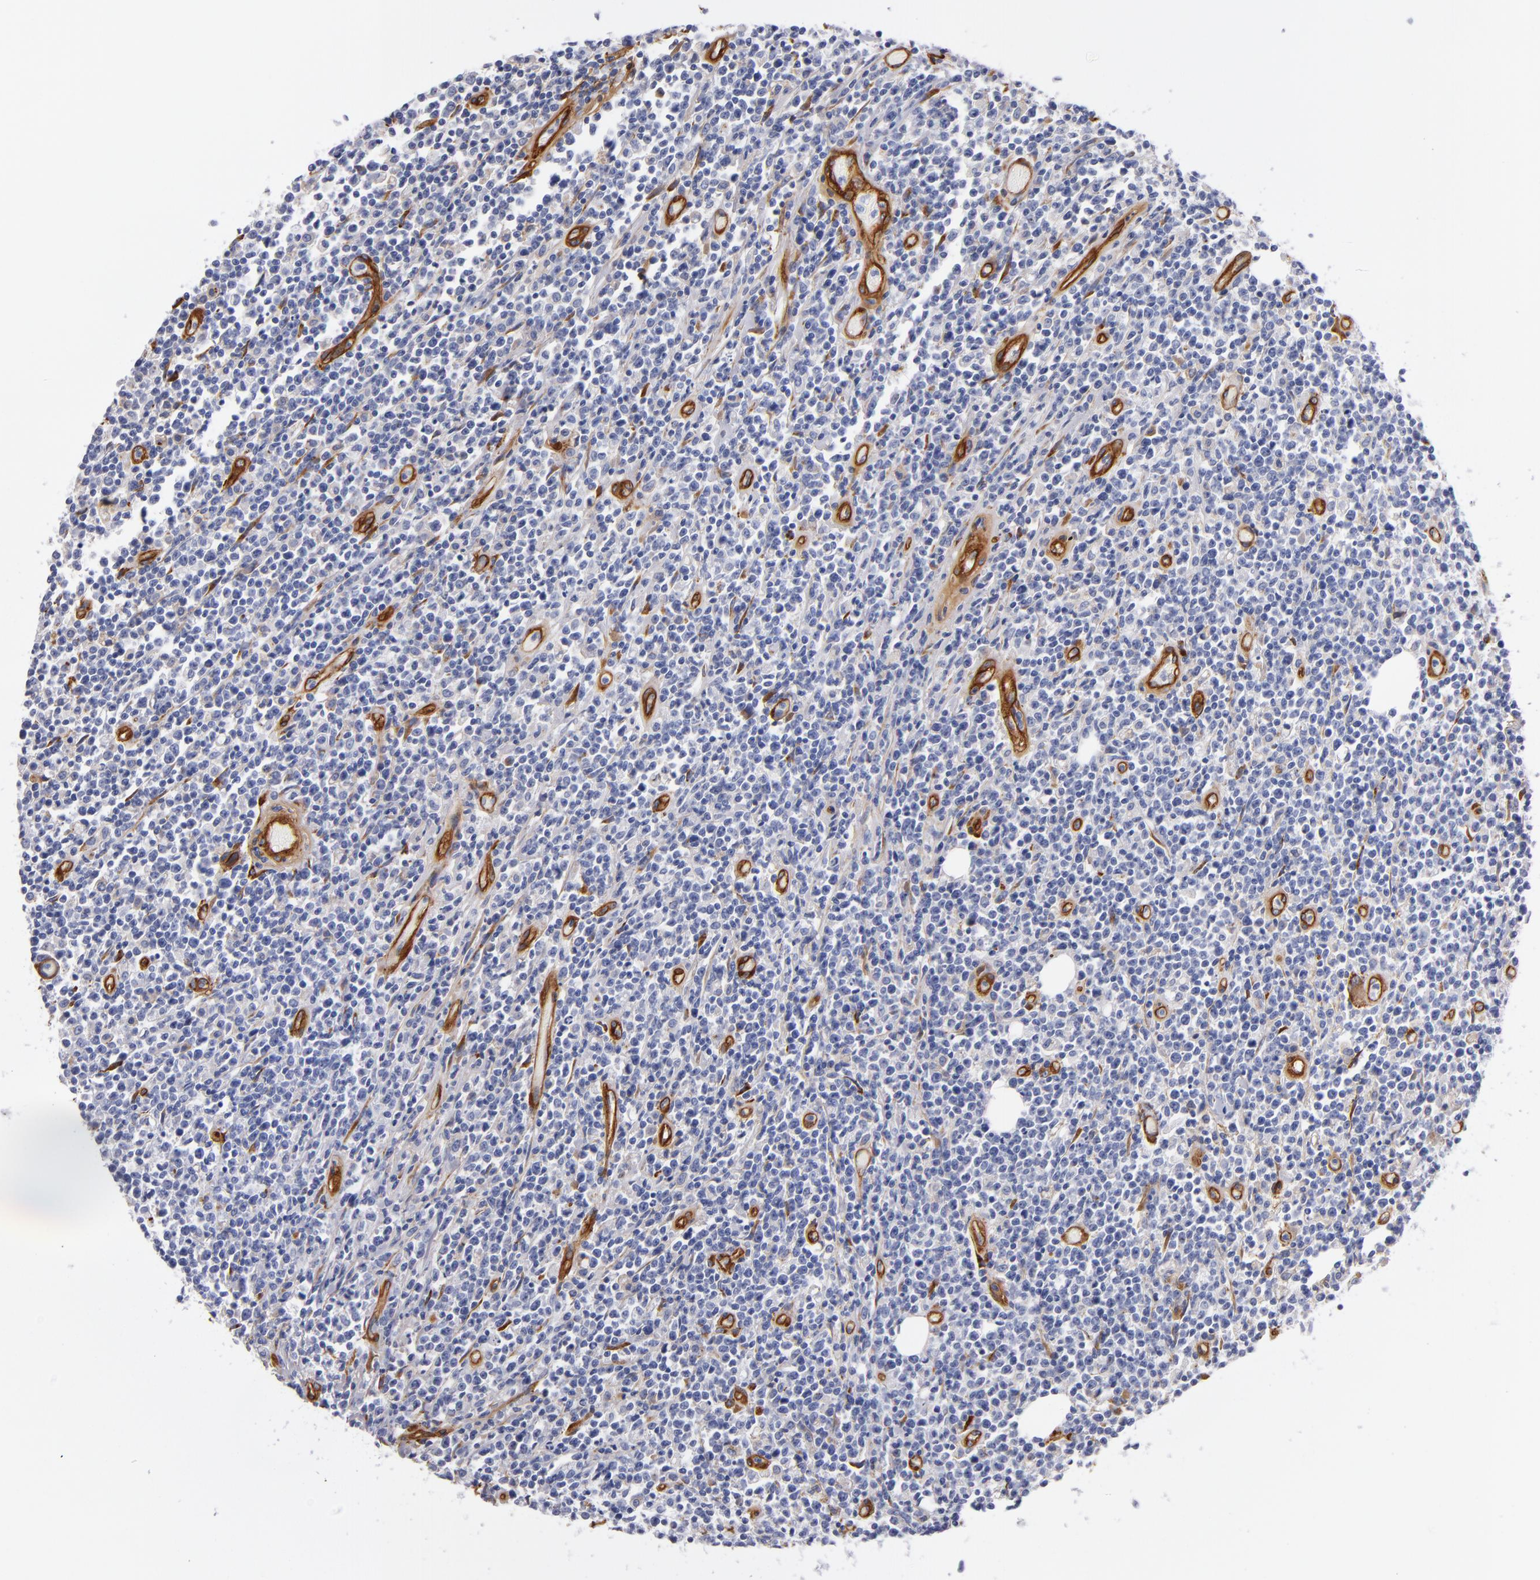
{"staining": {"intensity": "negative", "quantity": "none", "location": "none"}, "tissue": "lymphoma", "cell_type": "Tumor cells", "image_type": "cancer", "snomed": [{"axis": "morphology", "description": "Malignant lymphoma, non-Hodgkin's type, High grade"}, {"axis": "topography", "description": "Colon"}], "caption": "Tumor cells are negative for protein expression in human high-grade malignant lymphoma, non-Hodgkin's type. (DAB (3,3'-diaminobenzidine) IHC, high magnification).", "gene": "LAMC1", "patient": {"sex": "male", "age": 82}}